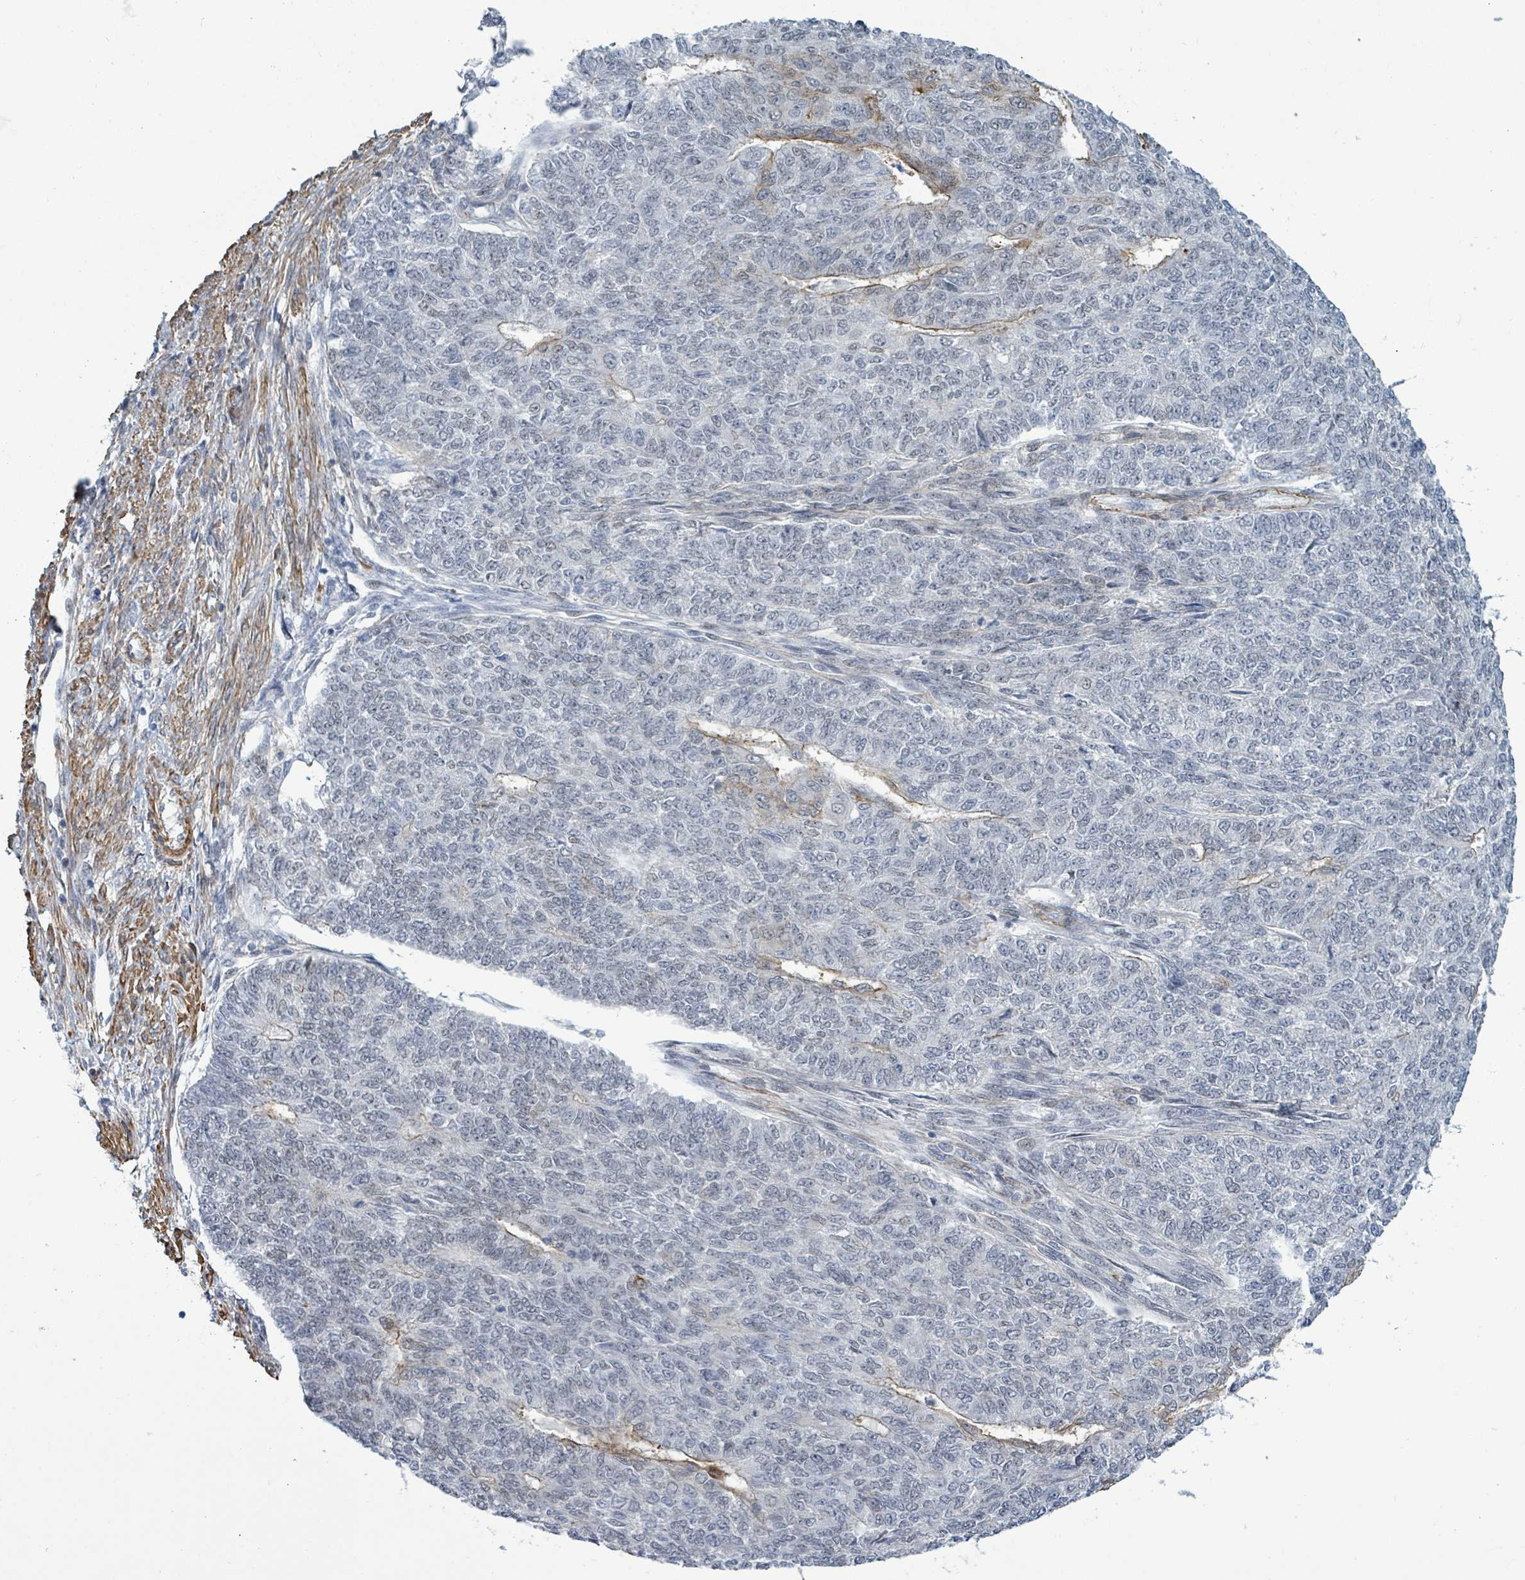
{"staining": {"intensity": "moderate", "quantity": "<25%", "location": "cytoplasmic/membranous"}, "tissue": "endometrial cancer", "cell_type": "Tumor cells", "image_type": "cancer", "snomed": [{"axis": "morphology", "description": "Adenocarcinoma, NOS"}, {"axis": "topography", "description": "Endometrium"}], "caption": "This is an image of immunohistochemistry staining of endometrial adenocarcinoma, which shows moderate expression in the cytoplasmic/membranous of tumor cells.", "gene": "DMRTC1B", "patient": {"sex": "female", "age": 32}}